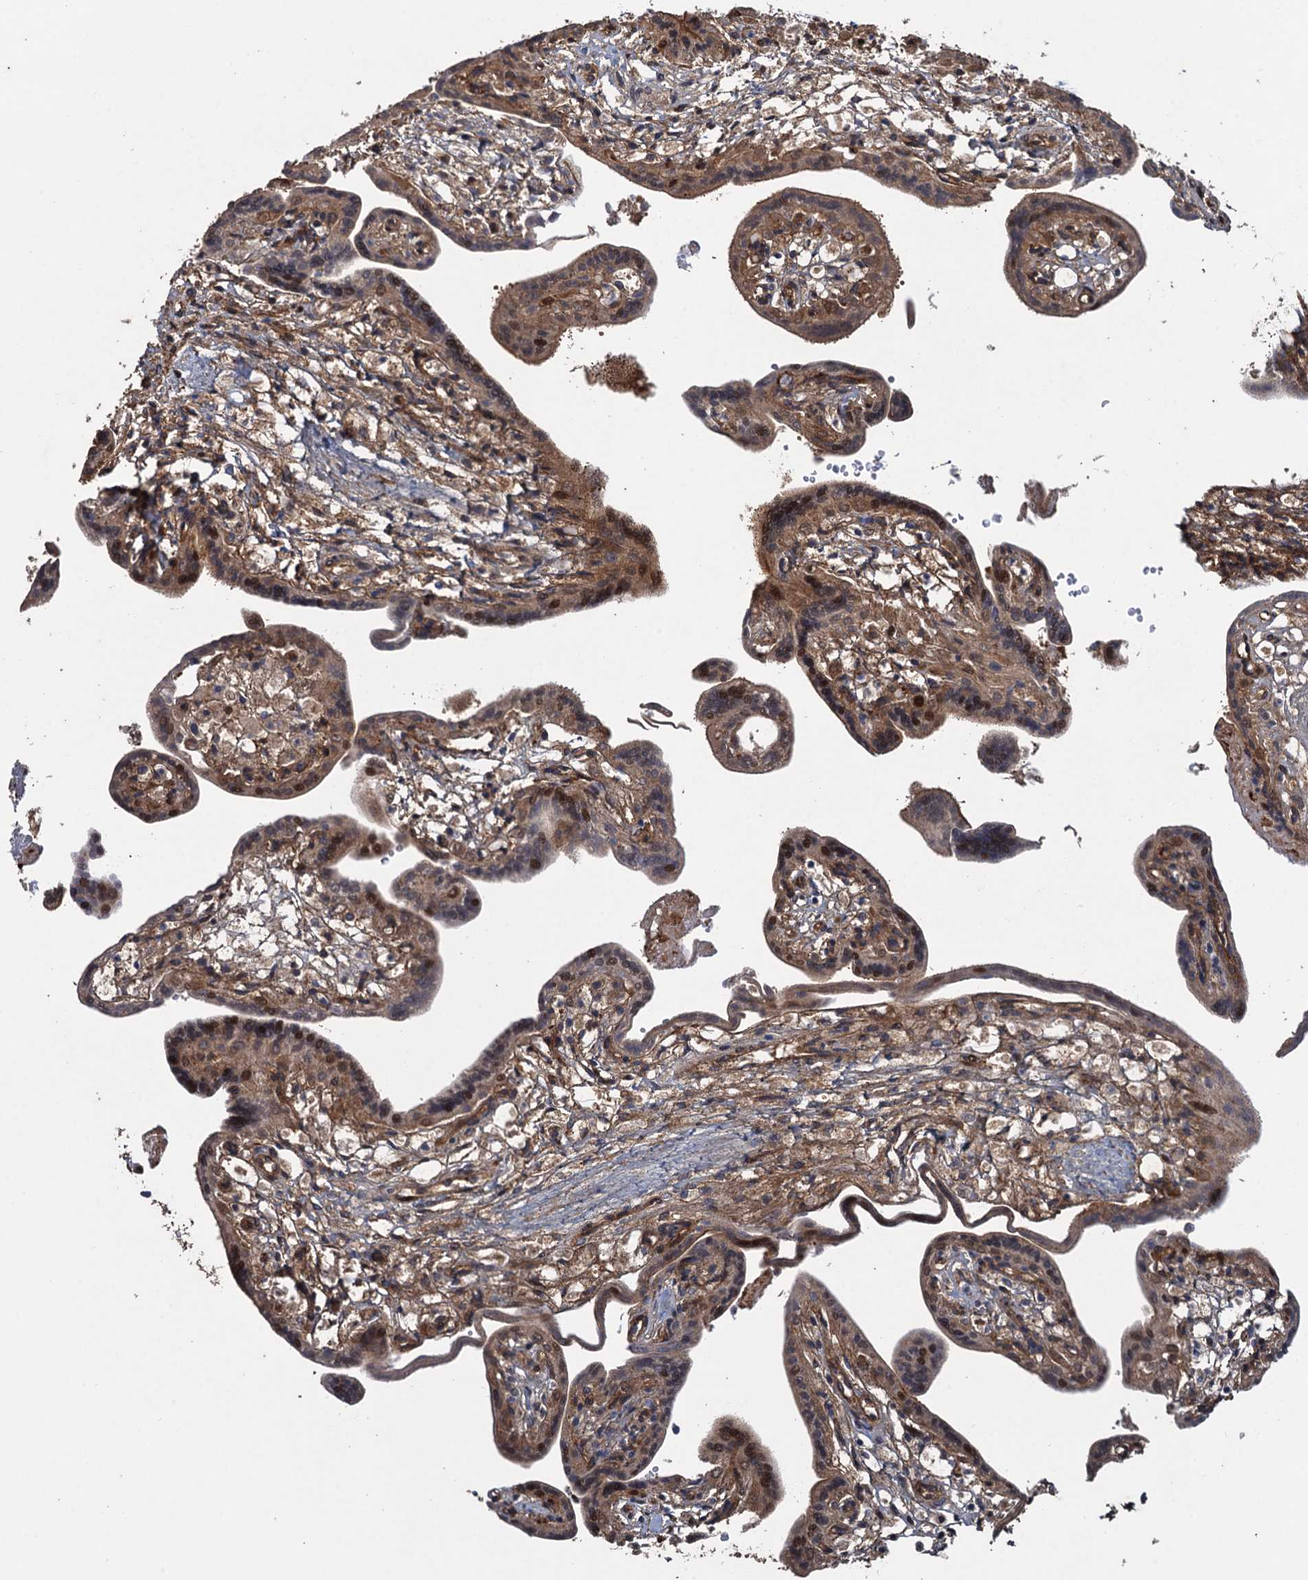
{"staining": {"intensity": "strong", "quantity": ">75%", "location": "cytoplasmic/membranous,nuclear"}, "tissue": "placenta", "cell_type": "Trophoblastic cells", "image_type": "normal", "snomed": [{"axis": "morphology", "description": "Normal tissue, NOS"}, {"axis": "topography", "description": "Placenta"}], "caption": "Protein staining by immunohistochemistry (IHC) shows strong cytoplasmic/membranous,nuclear positivity in approximately >75% of trophoblastic cells in unremarkable placenta.", "gene": "RHOBTB1", "patient": {"sex": "female", "age": 37}}